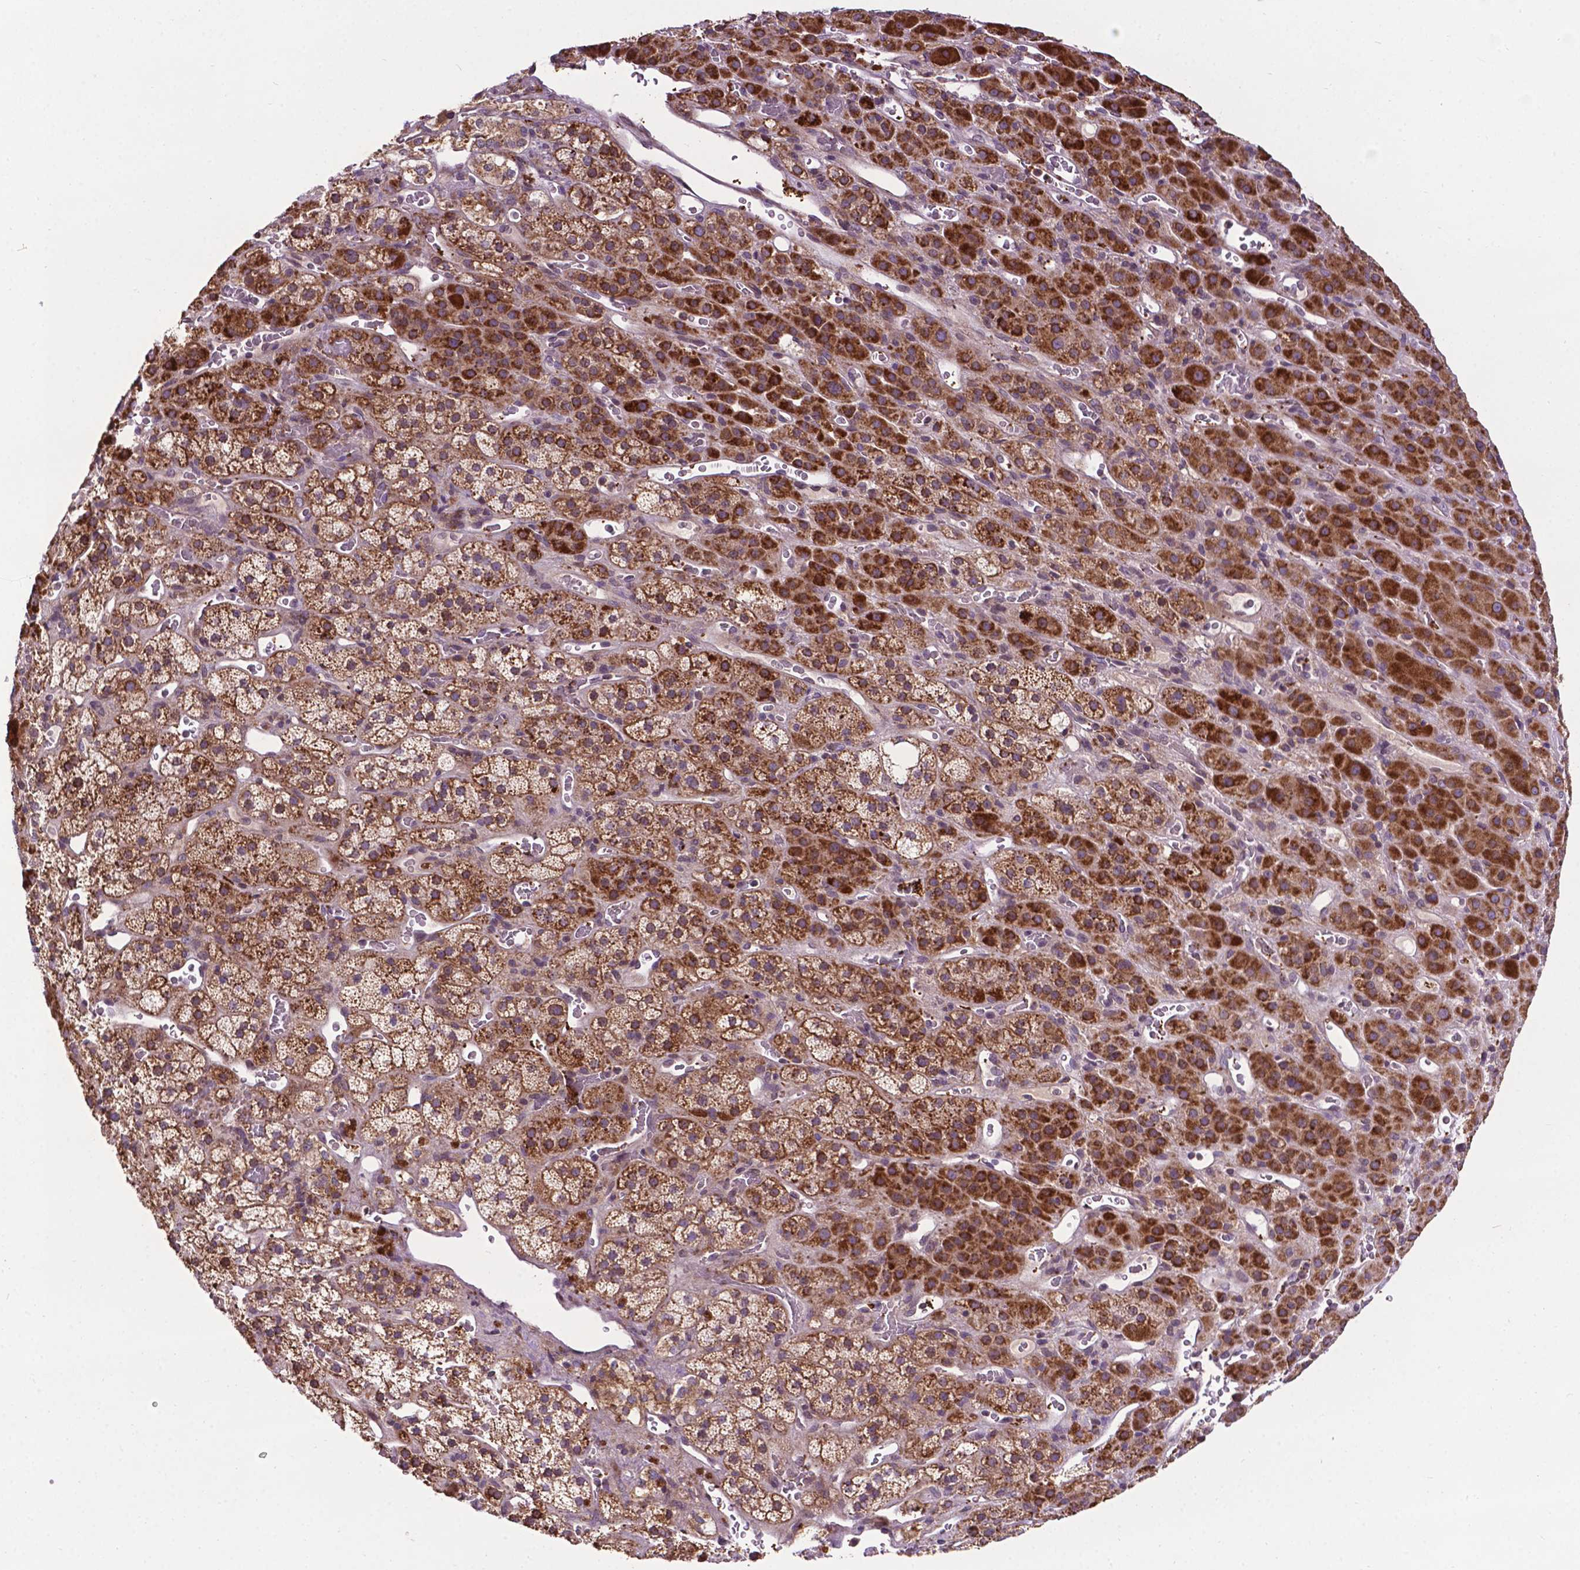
{"staining": {"intensity": "strong", "quantity": ">75%", "location": "cytoplasmic/membranous"}, "tissue": "adrenal gland", "cell_type": "Glandular cells", "image_type": "normal", "snomed": [{"axis": "morphology", "description": "Normal tissue, NOS"}, {"axis": "topography", "description": "Adrenal gland"}], "caption": "Protein staining exhibits strong cytoplasmic/membranous staining in about >75% of glandular cells in unremarkable adrenal gland.", "gene": "SPNS2", "patient": {"sex": "male", "age": 57}}